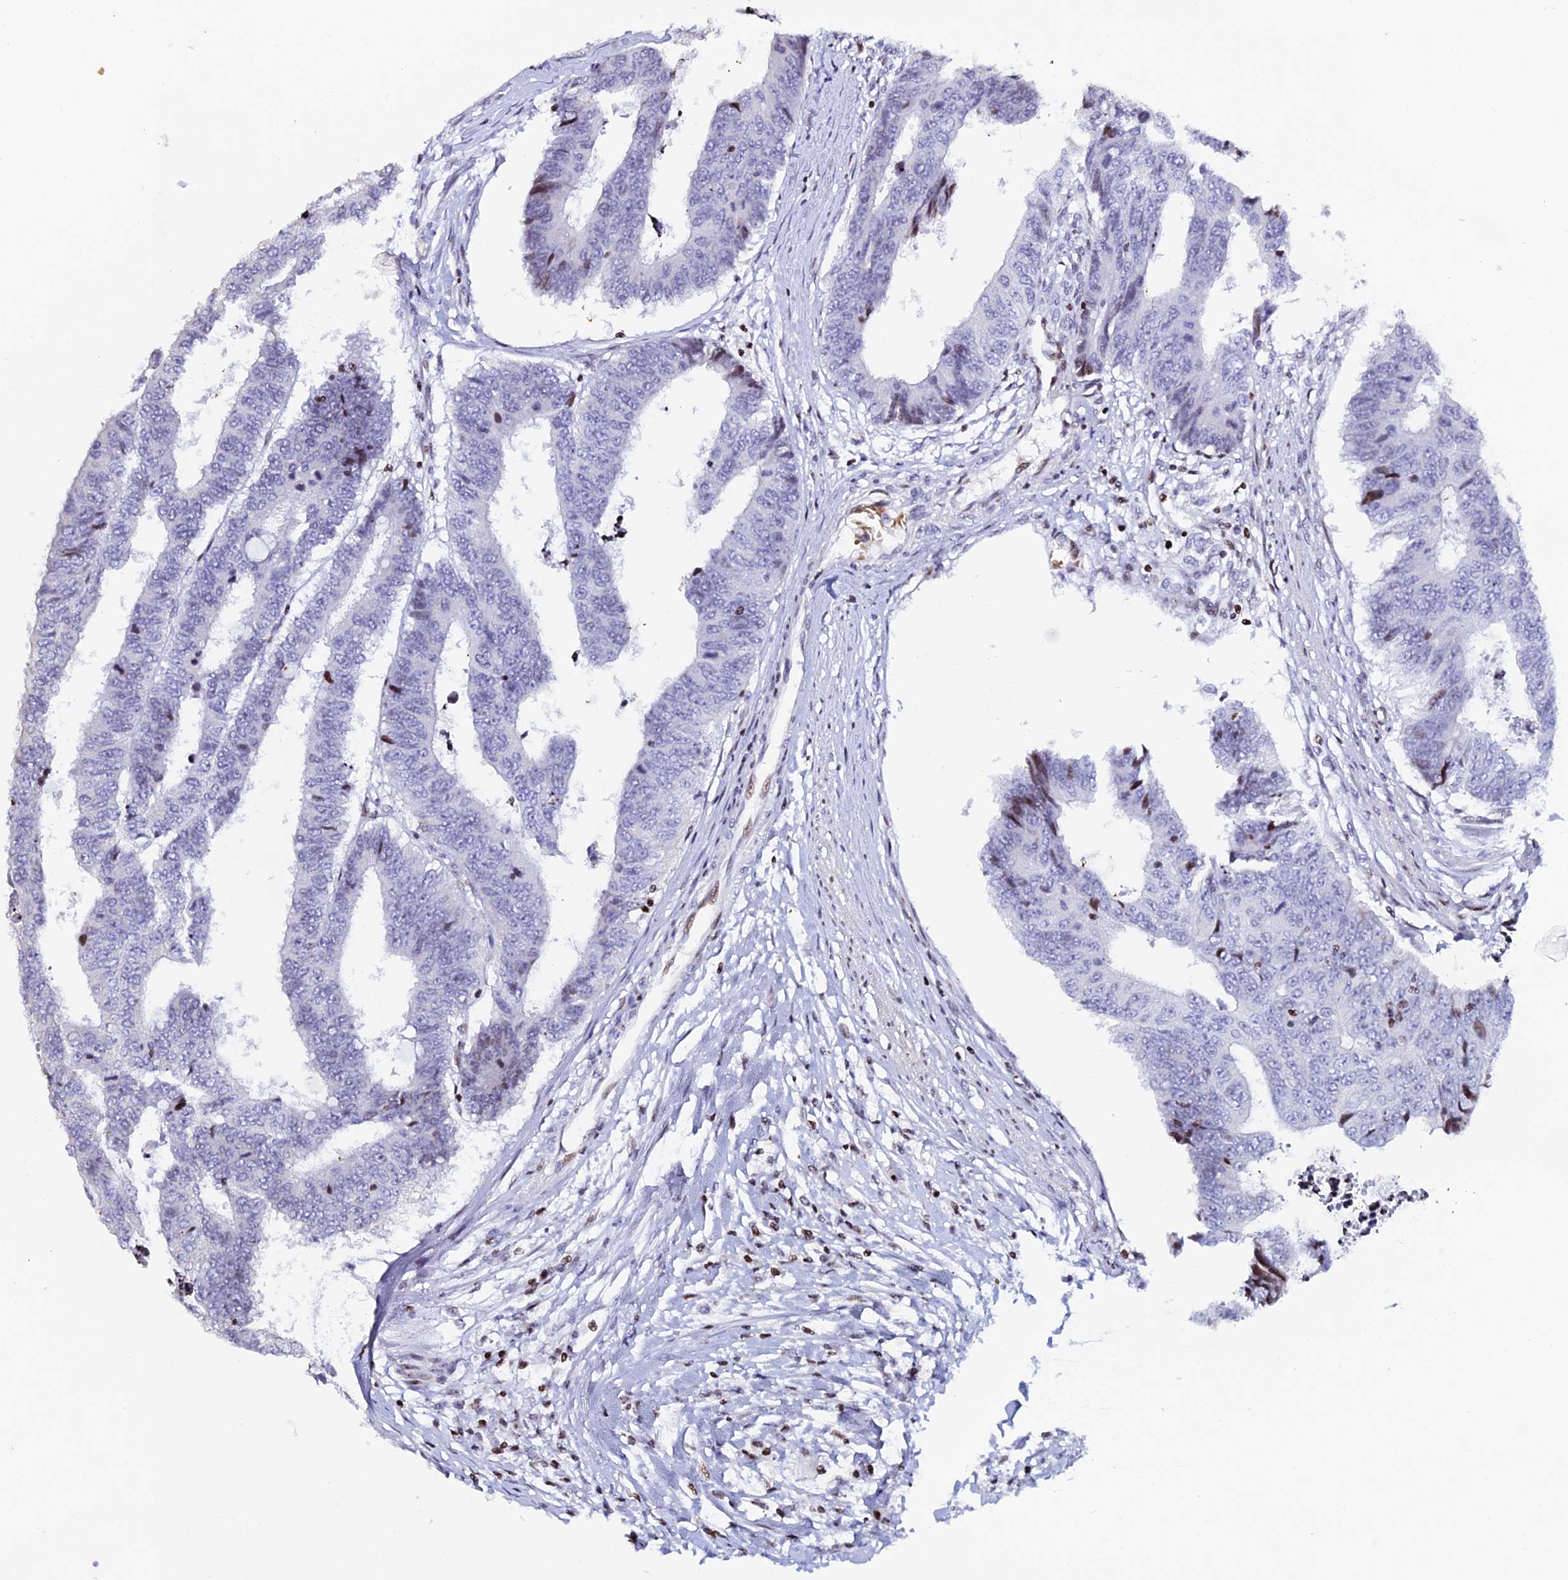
{"staining": {"intensity": "negative", "quantity": "none", "location": "none"}, "tissue": "colorectal cancer", "cell_type": "Tumor cells", "image_type": "cancer", "snomed": [{"axis": "morphology", "description": "Adenocarcinoma, NOS"}, {"axis": "topography", "description": "Rectum"}], "caption": "The image reveals no staining of tumor cells in colorectal cancer.", "gene": "MYNN", "patient": {"sex": "male", "age": 84}}